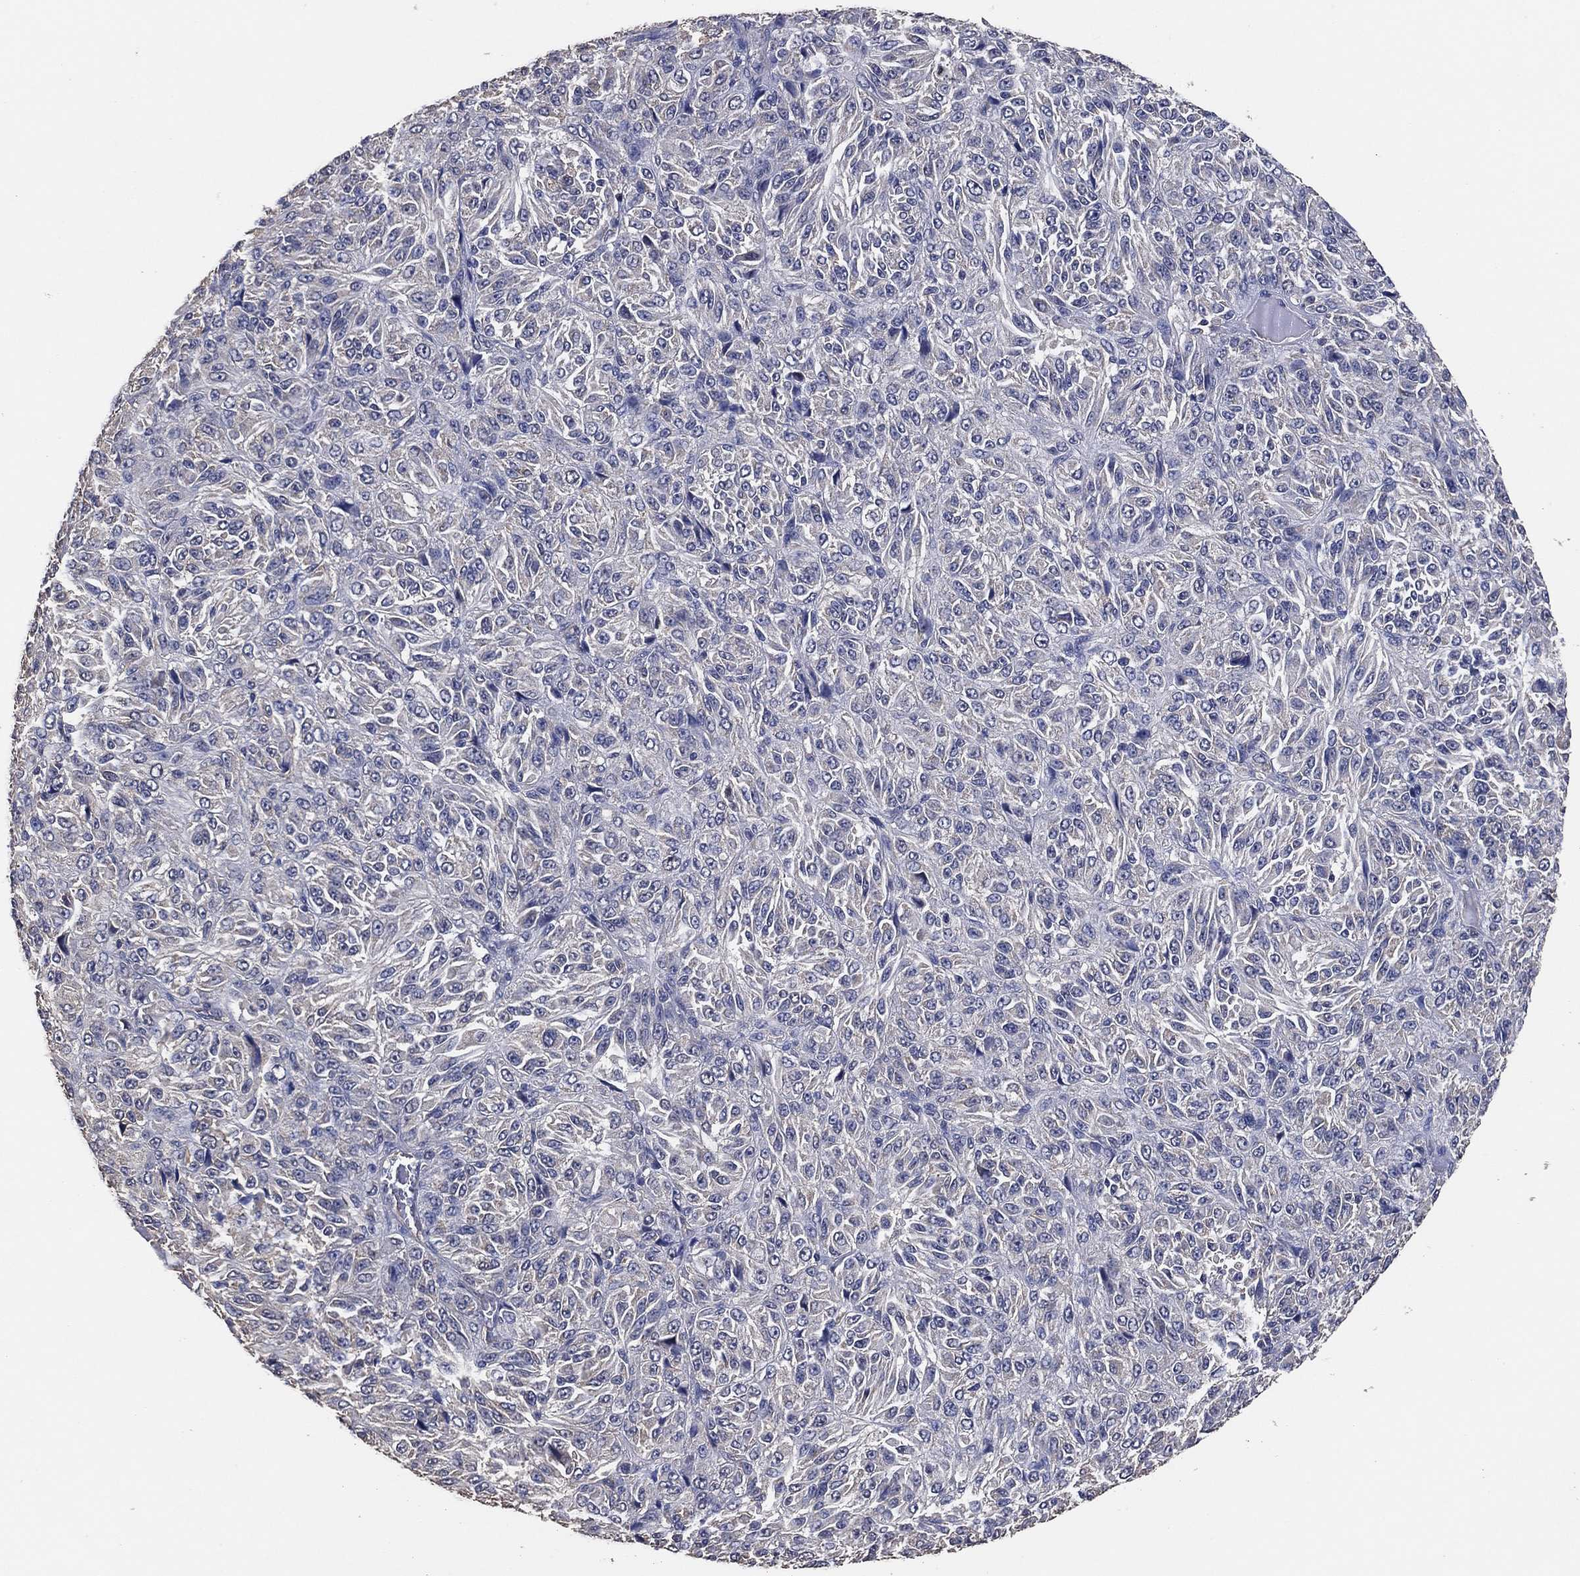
{"staining": {"intensity": "negative", "quantity": "none", "location": "none"}, "tissue": "melanoma", "cell_type": "Tumor cells", "image_type": "cancer", "snomed": [{"axis": "morphology", "description": "Malignant melanoma, Metastatic site"}, {"axis": "topography", "description": "Brain"}], "caption": "This is an immunohistochemistry (IHC) histopathology image of human melanoma. There is no staining in tumor cells.", "gene": "KLK5", "patient": {"sex": "female", "age": 56}}